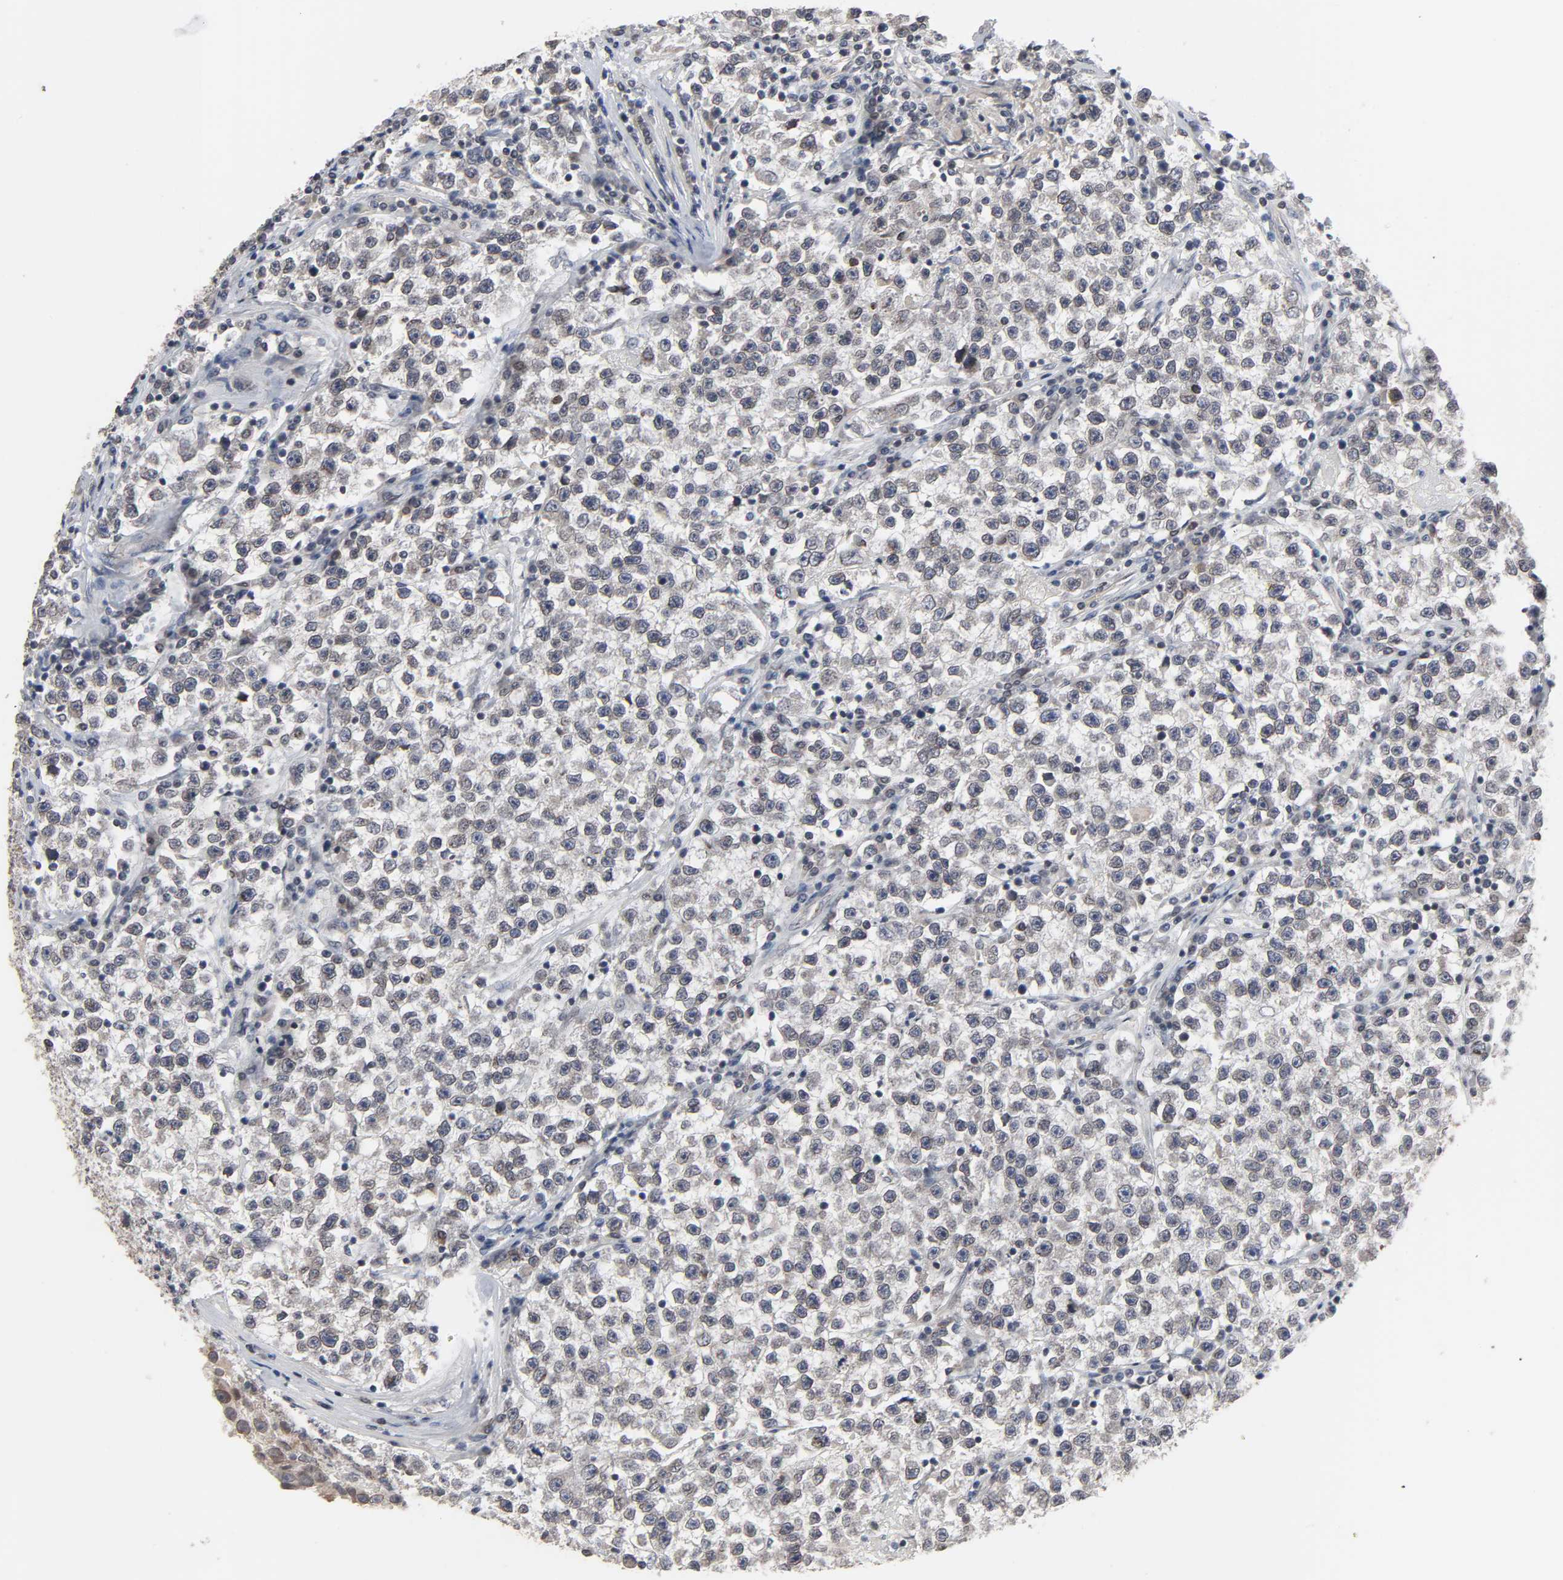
{"staining": {"intensity": "weak", "quantity": "25%-75%", "location": "cytoplasmic/membranous"}, "tissue": "testis cancer", "cell_type": "Tumor cells", "image_type": "cancer", "snomed": [{"axis": "morphology", "description": "Seminoma, NOS"}, {"axis": "topography", "description": "Testis"}], "caption": "High-power microscopy captured an IHC image of testis cancer (seminoma), revealing weak cytoplasmic/membranous staining in approximately 25%-75% of tumor cells.", "gene": "CCDC175", "patient": {"sex": "male", "age": 22}}